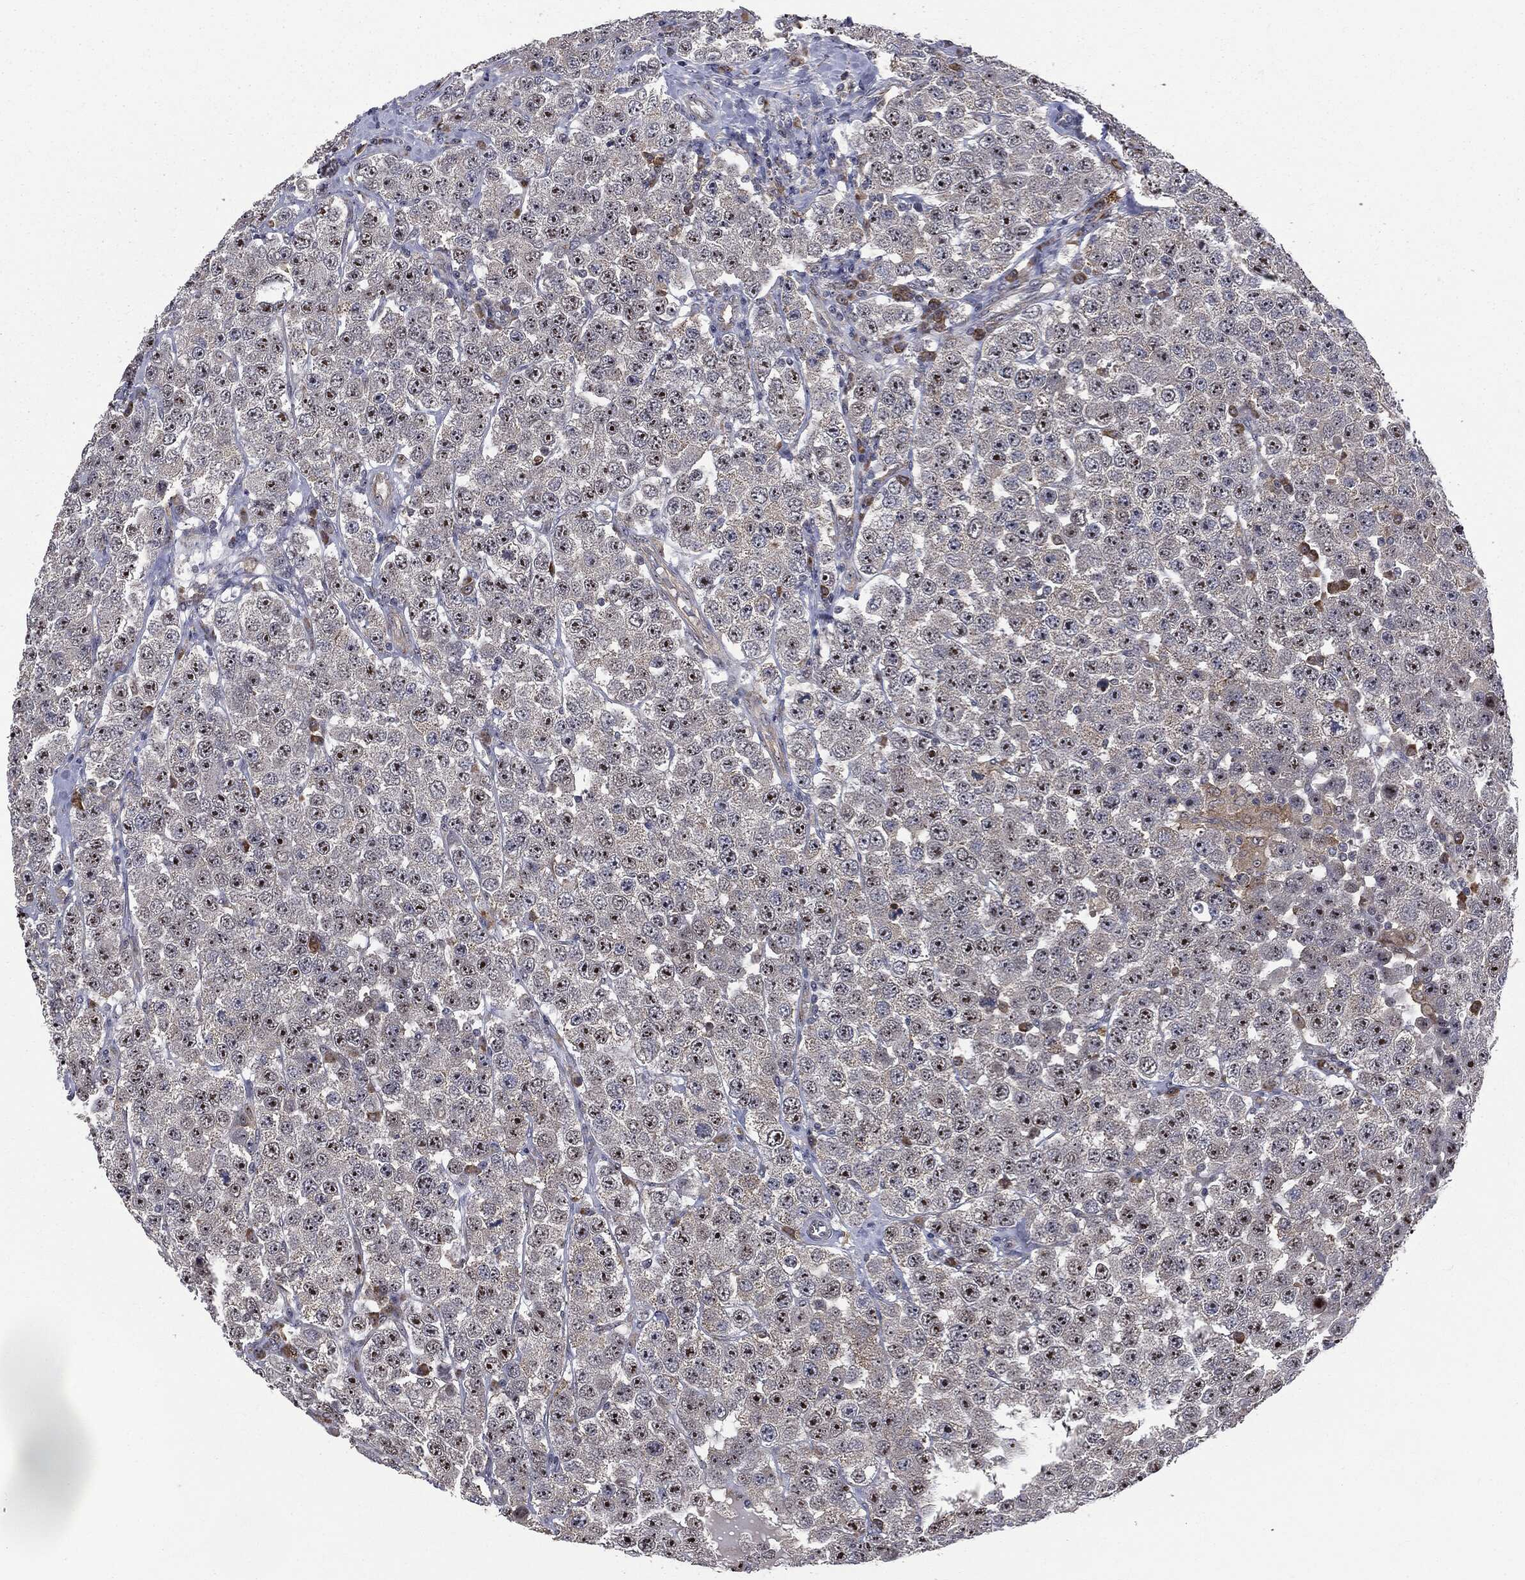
{"staining": {"intensity": "strong", "quantity": "25%-75%", "location": "nuclear"}, "tissue": "testis cancer", "cell_type": "Tumor cells", "image_type": "cancer", "snomed": [{"axis": "morphology", "description": "Seminoma, NOS"}, {"axis": "topography", "description": "Testis"}], "caption": "Immunohistochemical staining of testis seminoma reveals strong nuclear protein staining in about 25%-75% of tumor cells.", "gene": "TRMT1L", "patient": {"sex": "male", "age": 28}}